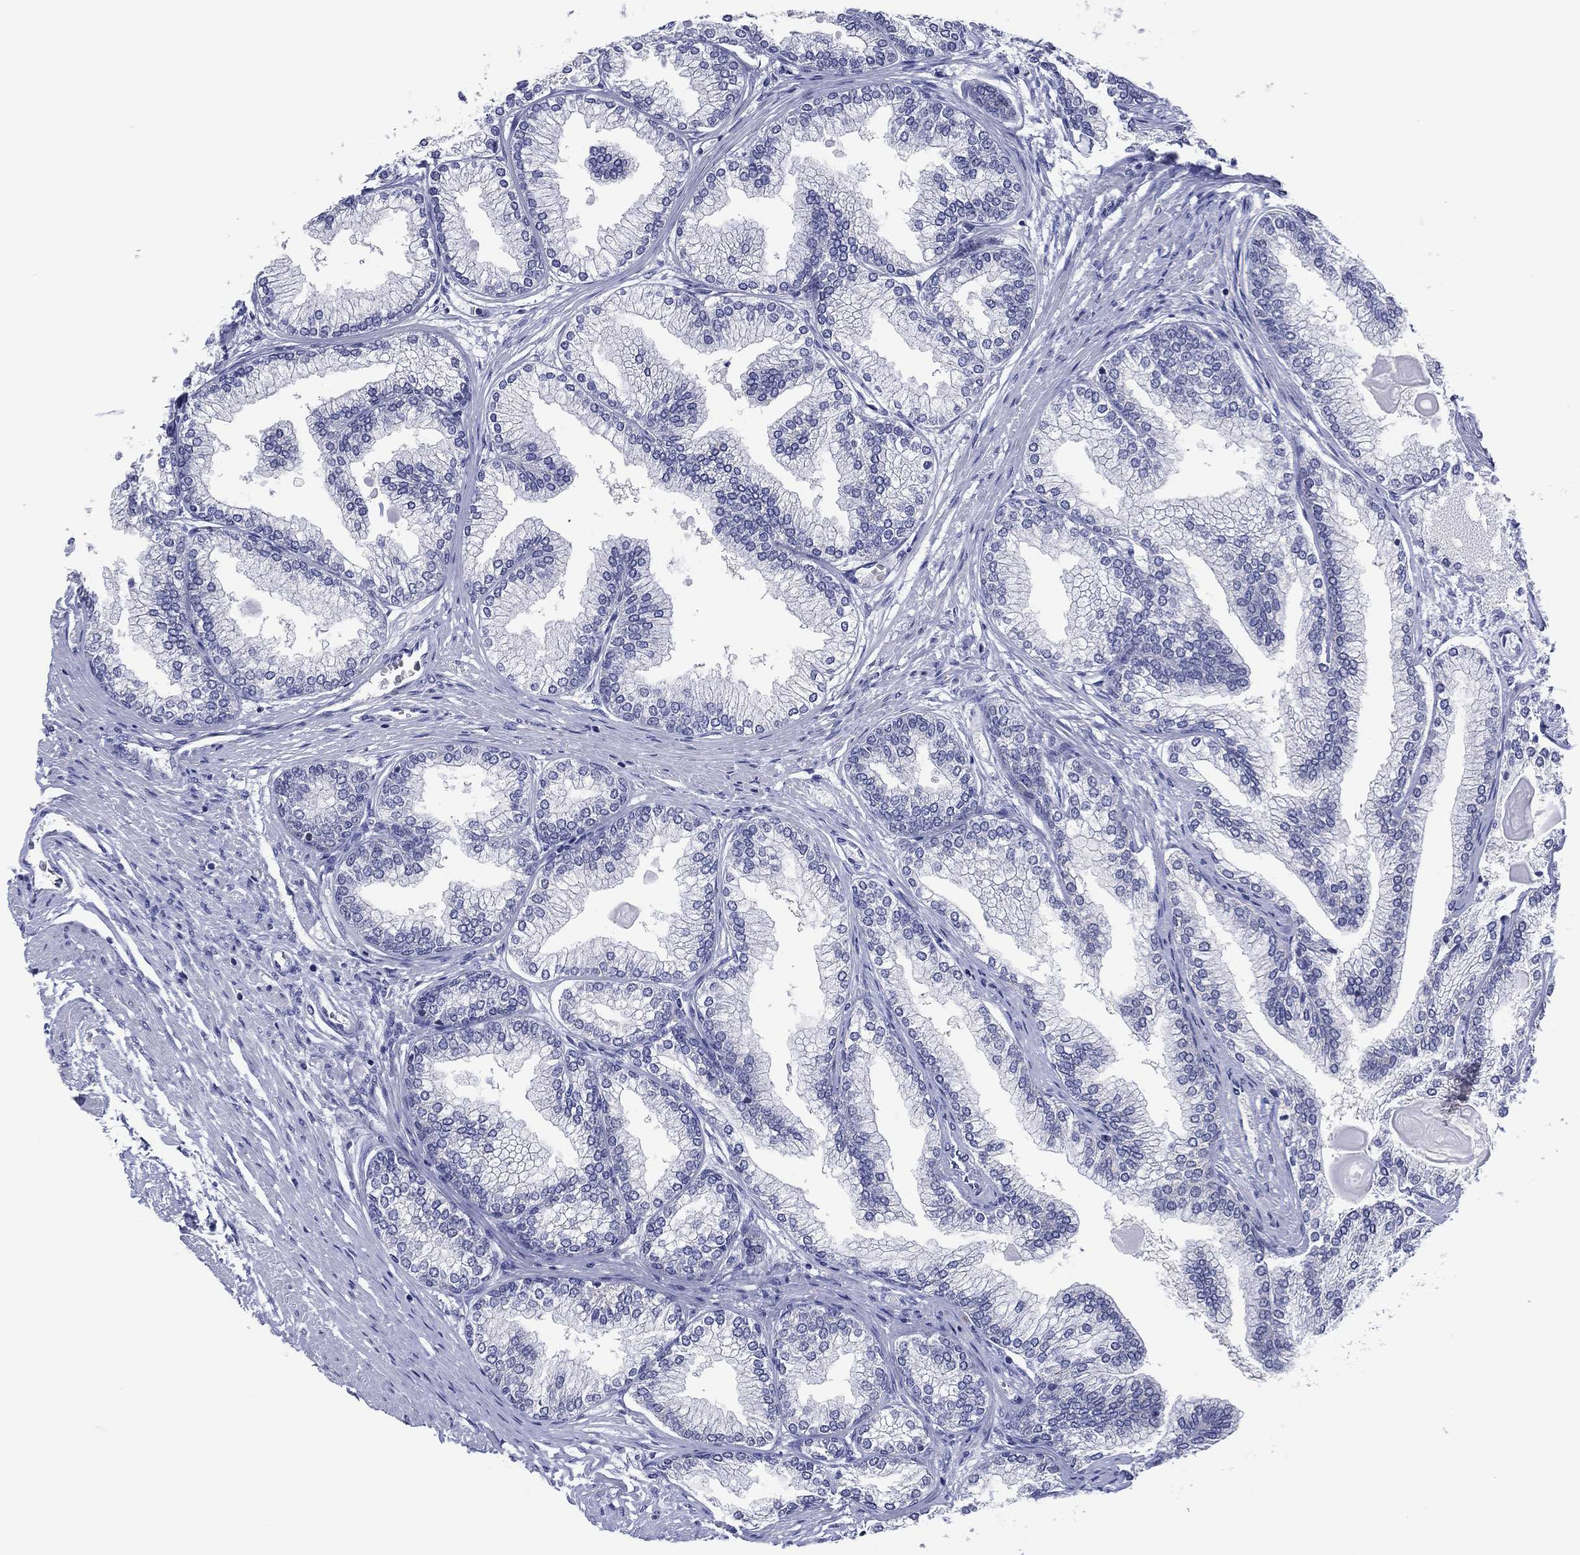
{"staining": {"intensity": "negative", "quantity": "none", "location": "none"}, "tissue": "prostate", "cell_type": "Glandular cells", "image_type": "normal", "snomed": [{"axis": "morphology", "description": "Normal tissue, NOS"}, {"axis": "topography", "description": "Prostate"}], "caption": "Image shows no significant protein staining in glandular cells of benign prostate. (DAB IHC with hematoxylin counter stain).", "gene": "TRIM31", "patient": {"sex": "male", "age": 72}}